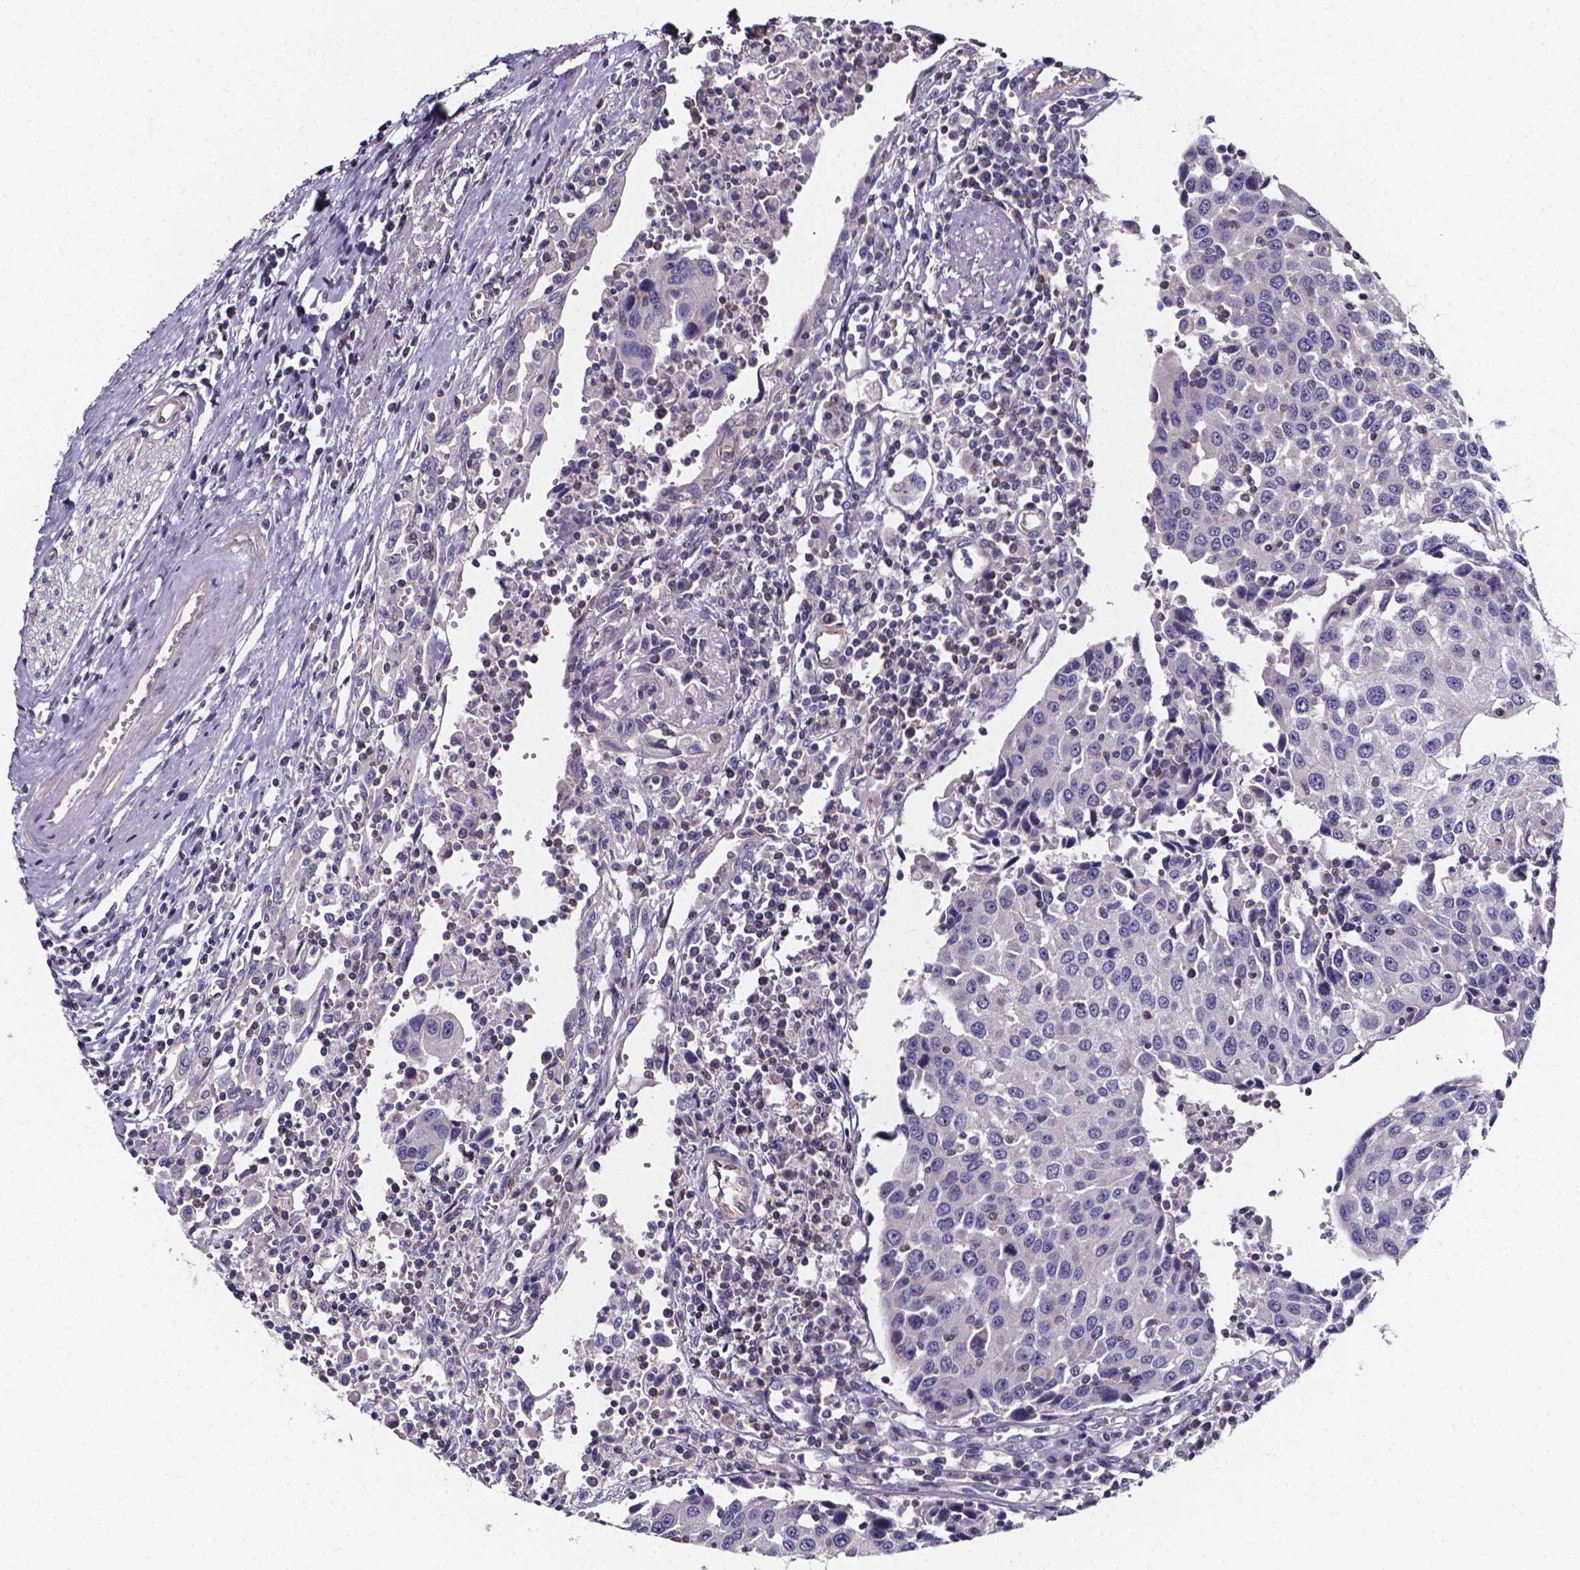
{"staining": {"intensity": "negative", "quantity": "none", "location": "none"}, "tissue": "urothelial cancer", "cell_type": "Tumor cells", "image_type": "cancer", "snomed": [{"axis": "morphology", "description": "Urothelial carcinoma, High grade"}, {"axis": "topography", "description": "Urinary bladder"}], "caption": "Immunohistochemistry histopathology image of urothelial cancer stained for a protein (brown), which demonstrates no positivity in tumor cells. Brightfield microscopy of immunohistochemistry (IHC) stained with DAB (3,3'-diaminobenzidine) (brown) and hematoxylin (blue), captured at high magnification.", "gene": "THEMIS", "patient": {"sex": "female", "age": 85}}